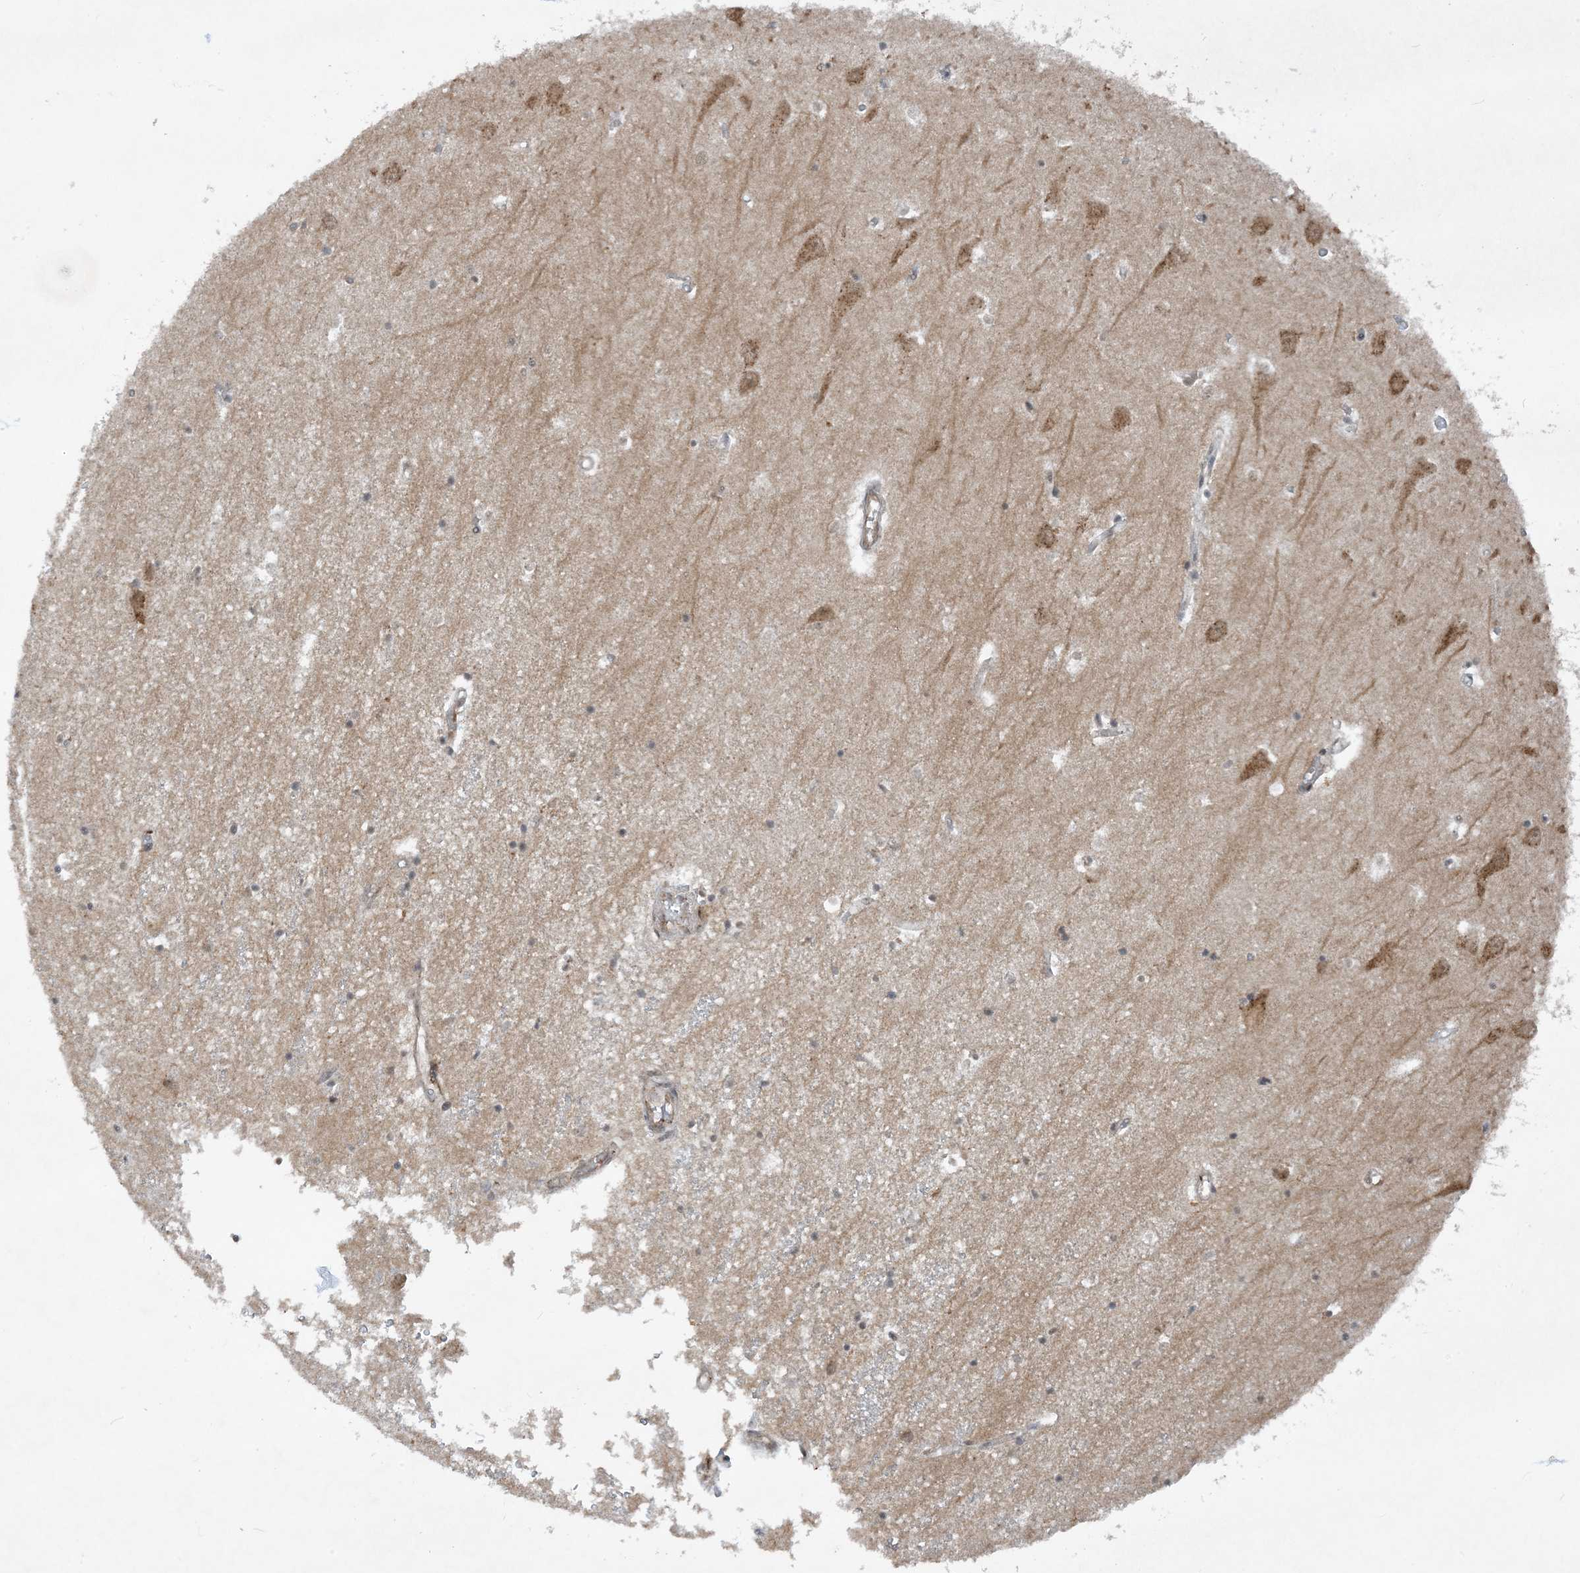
{"staining": {"intensity": "negative", "quantity": "none", "location": "none"}, "tissue": "hippocampus", "cell_type": "Glial cells", "image_type": "normal", "snomed": [{"axis": "morphology", "description": "Normal tissue, NOS"}, {"axis": "topography", "description": "Hippocampus"}], "caption": "Hippocampus stained for a protein using immunohistochemistry (IHC) reveals no expression glial cells.", "gene": "CERT1", "patient": {"sex": "male", "age": 70}}